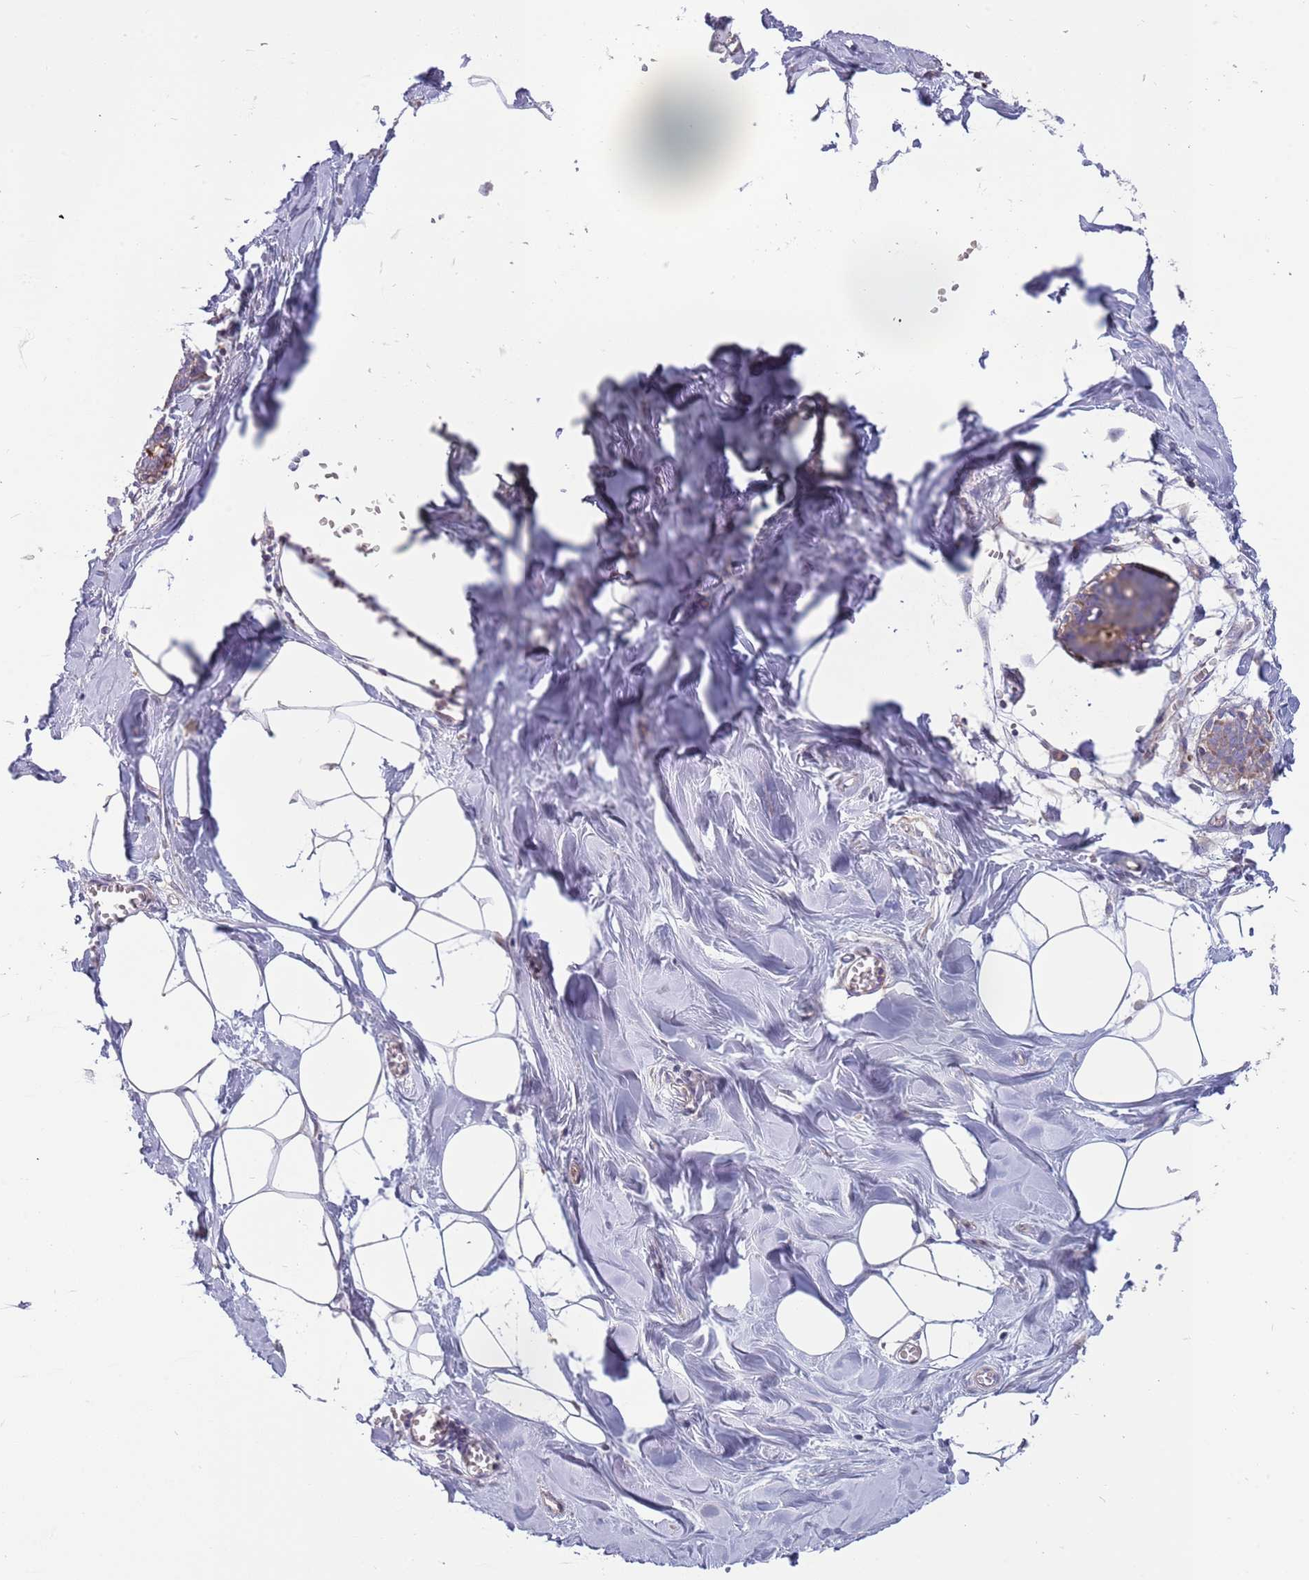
{"staining": {"intensity": "negative", "quantity": "none", "location": "none"}, "tissue": "breast", "cell_type": "Adipocytes", "image_type": "normal", "snomed": [{"axis": "morphology", "description": "Normal tissue, NOS"}, {"axis": "topography", "description": "Breast"}], "caption": "A high-resolution image shows immunohistochemistry staining of unremarkable breast, which demonstrates no significant positivity in adipocytes.", "gene": "ARMCX6", "patient": {"sex": "female", "age": 27}}